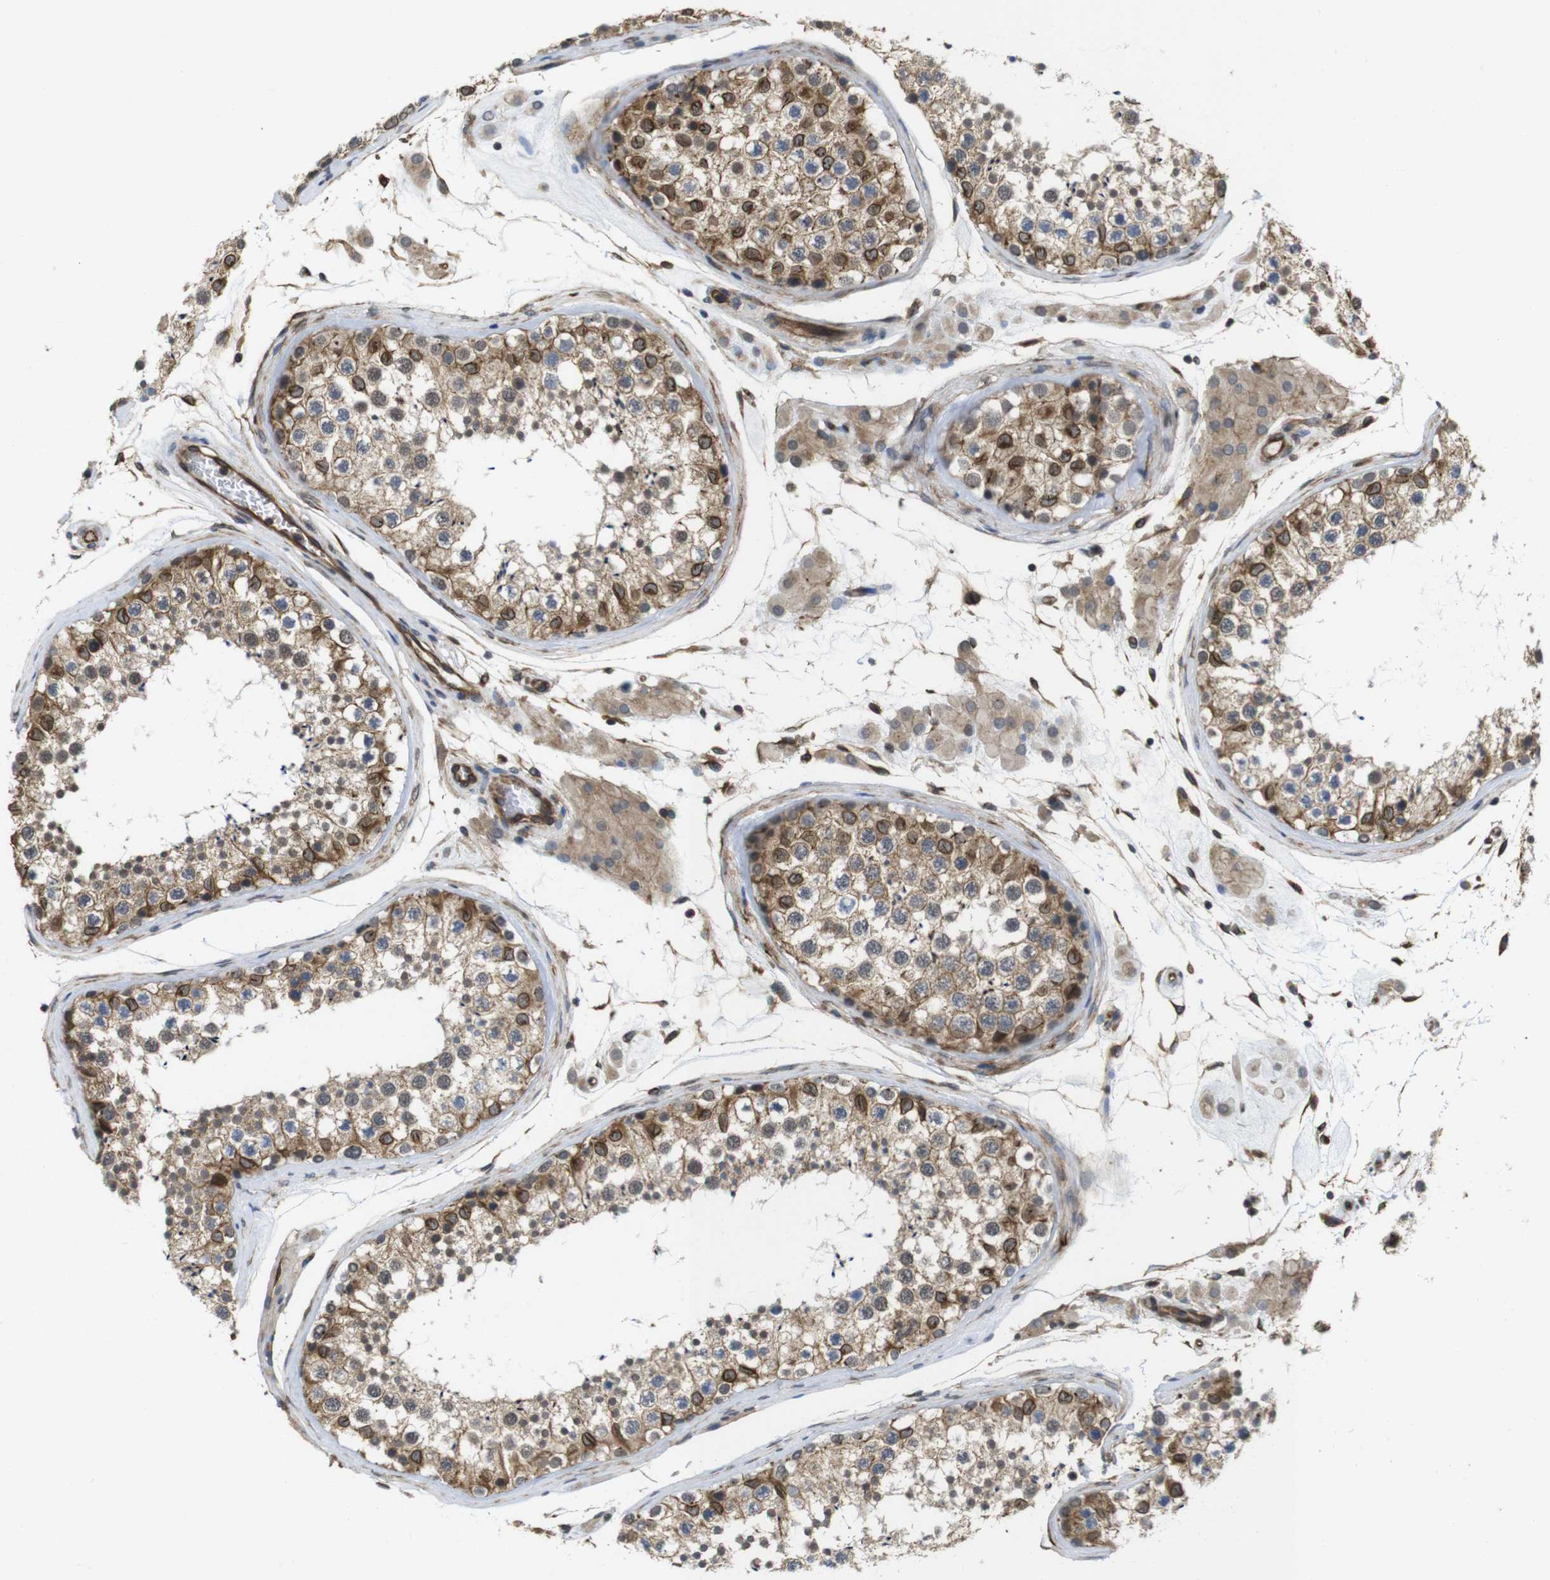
{"staining": {"intensity": "moderate", "quantity": ">75%", "location": "cytoplasmic/membranous,nuclear"}, "tissue": "testis", "cell_type": "Cells in seminiferous ducts", "image_type": "normal", "snomed": [{"axis": "morphology", "description": "Normal tissue, NOS"}, {"axis": "topography", "description": "Testis"}], "caption": "Protein positivity by IHC demonstrates moderate cytoplasmic/membranous,nuclear expression in approximately >75% of cells in seminiferous ducts in normal testis.", "gene": "ZDHHC5", "patient": {"sex": "male", "age": 46}}